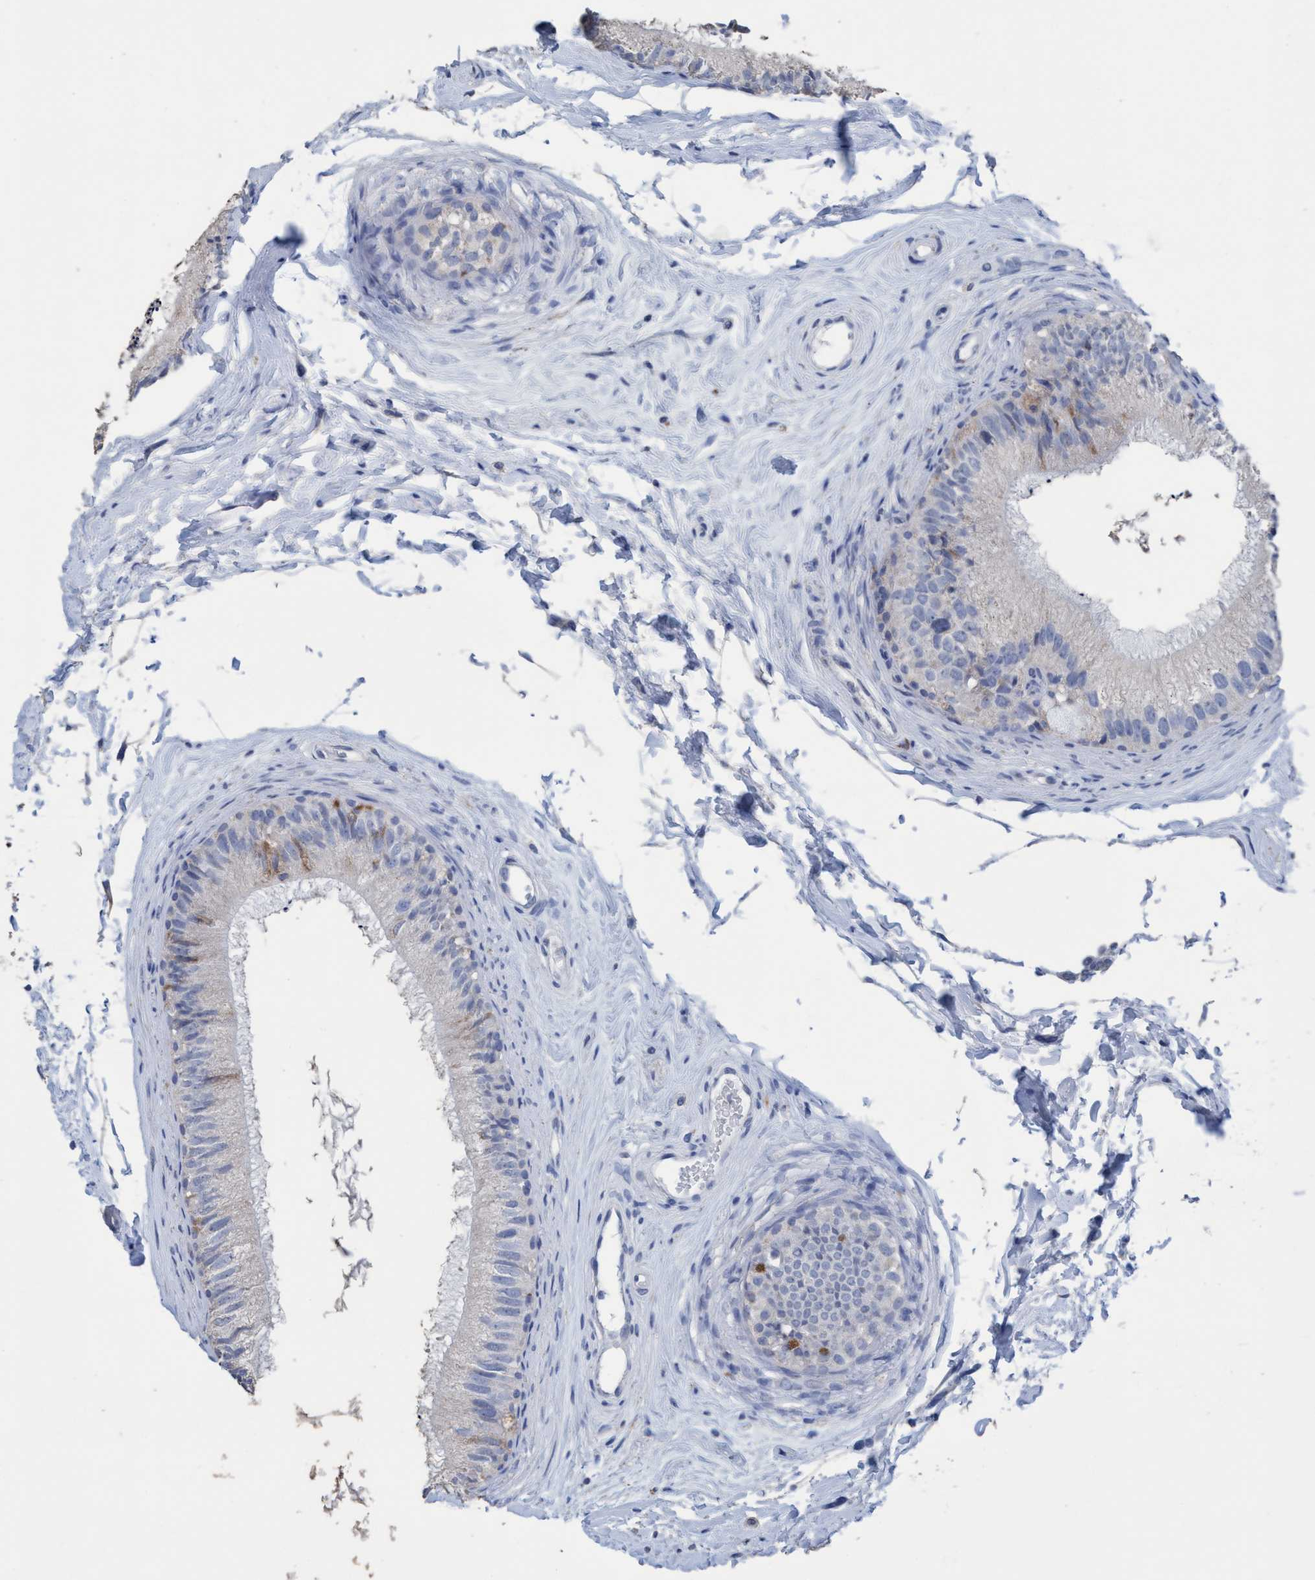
{"staining": {"intensity": "negative", "quantity": "none", "location": "none"}, "tissue": "epididymis", "cell_type": "Glandular cells", "image_type": "normal", "snomed": [{"axis": "morphology", "description": "Normal tissue, NOS"}, {"axis": "topography", "description": "Epididymis"}], "caption": "The photomicrograph shows no staining of glandular cells in unremarkable epididymis. (DAB (3,3'-diaminobenzidine) IHC visualized using brightfield microscopy, high magnification).", "gene": "RSAD1", "patient": {"sex": "male", "age": 56}}